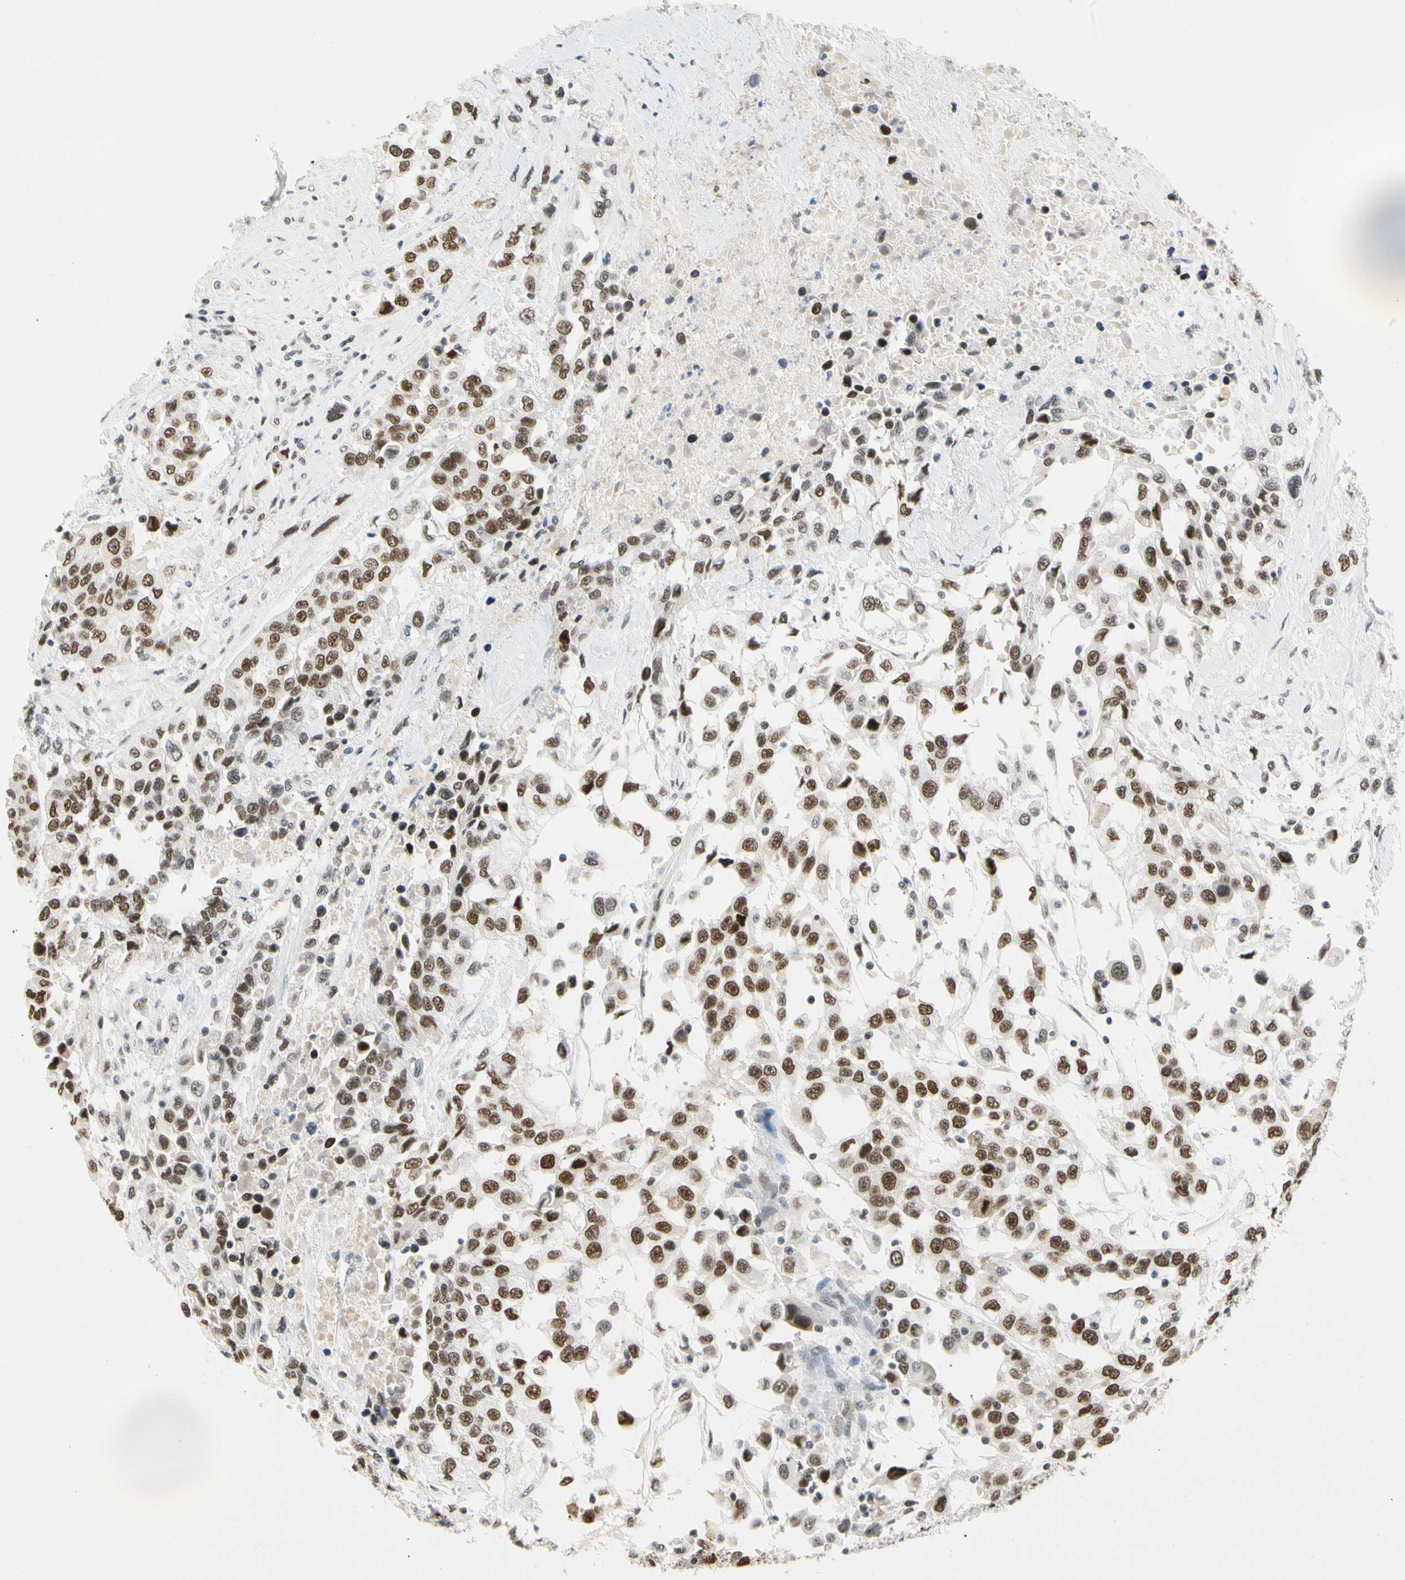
{"staining": {"intensity": "strong", "quantity": ">75%", "location": "nuclear"}, "tissue": "urothelial cancer", "cell_type": "Tumor cells", "image_type": "cancer", "snomed": [{"axis": "morphology", "description": "Urothelial carcinoma, High grade"}, {"axis": "topography", "description": "Urinary bladder"}], "caption": "Urothelial carcinoma (high-grade) stained with immunohistochemistry (IHC) displays strong nuclear expression in about >75% of tumor cells.", "gene": "ZSCAN16", "patient": {"sex": "female", "age": 80}}